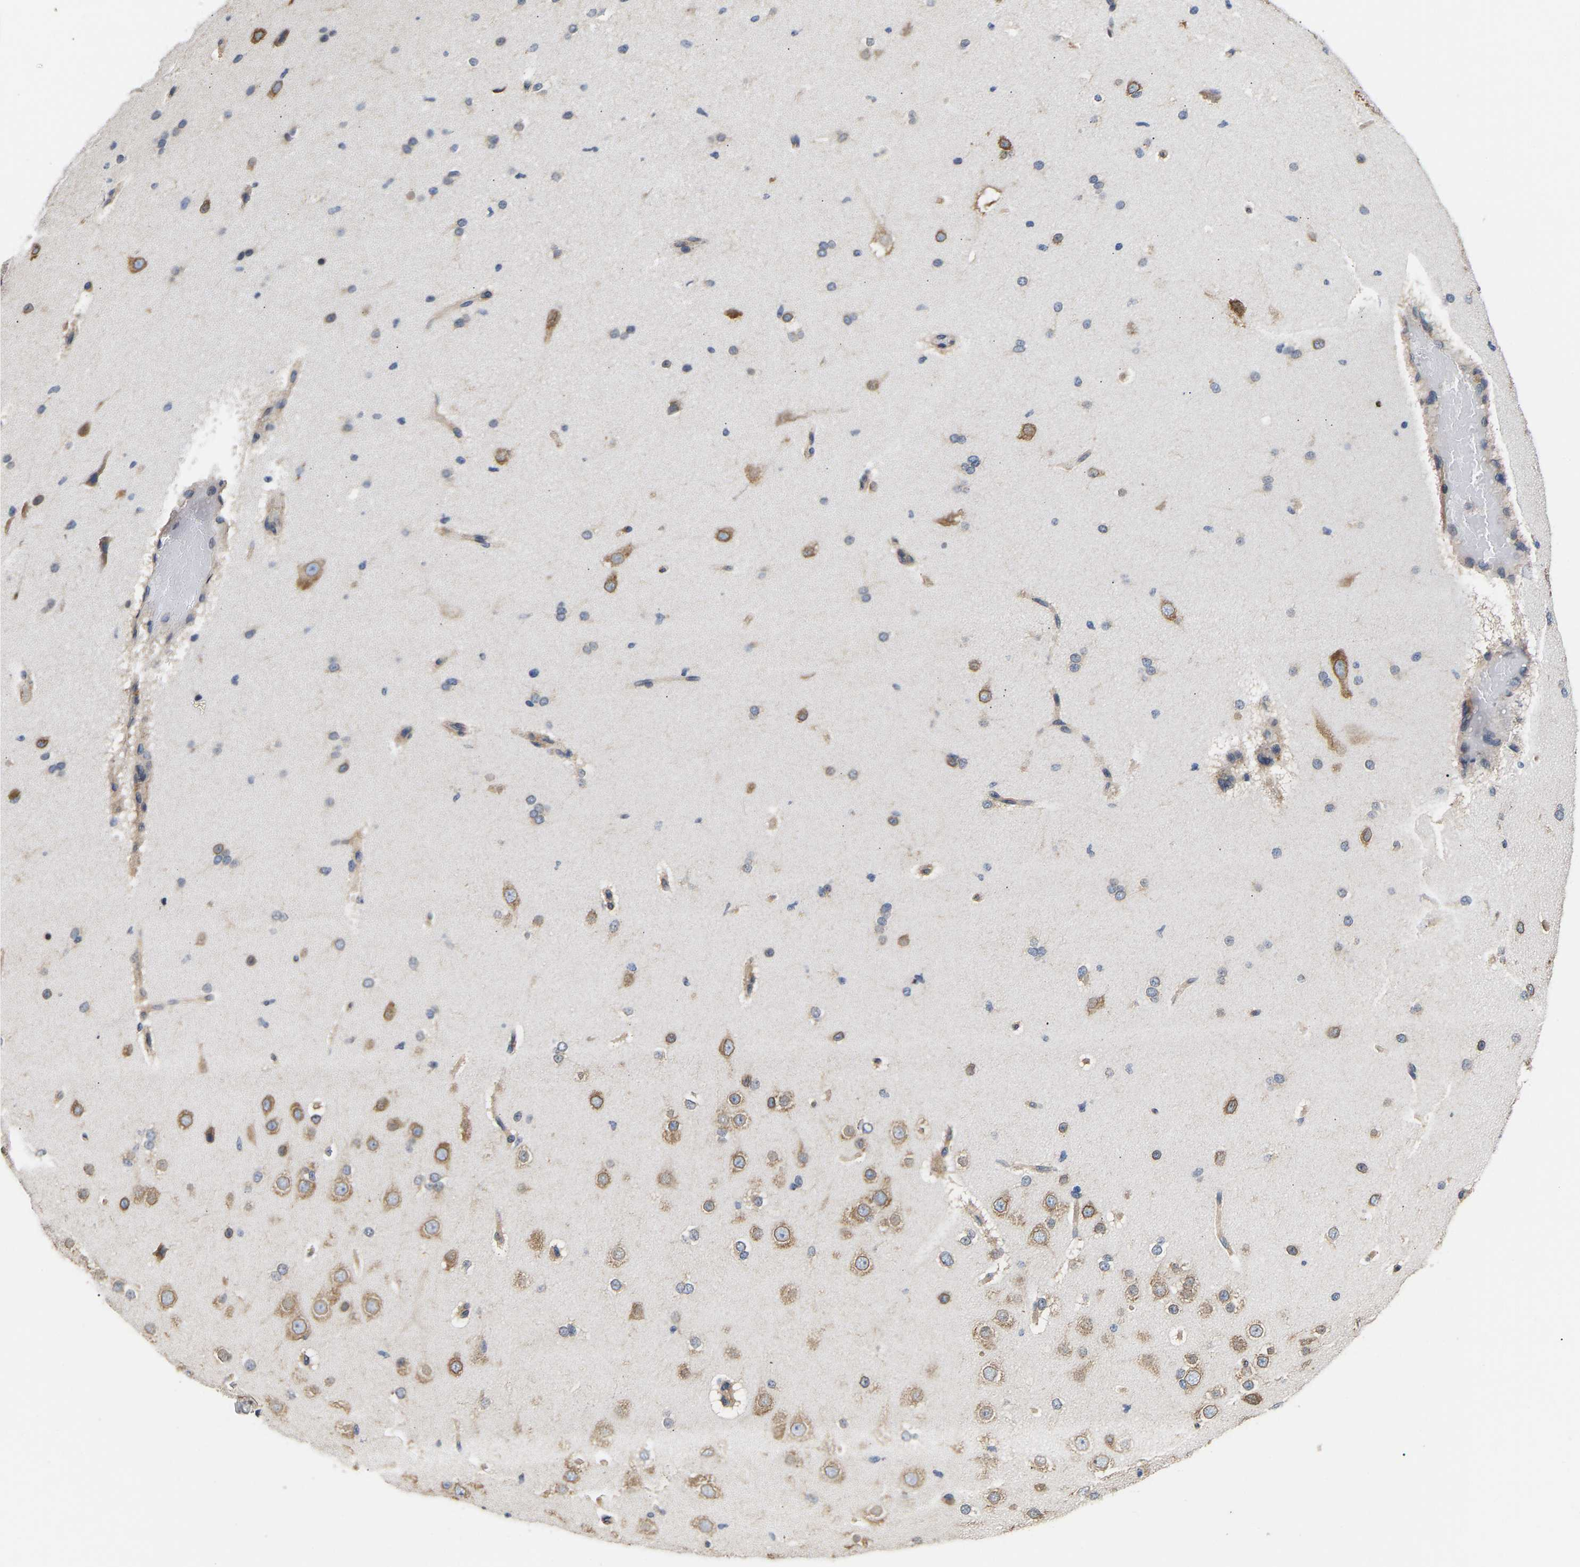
{"staining": {"intensity": "moderate", "quantity": ">75%", "location": "cytoplasmic/membranous"}, "tissue": "cerebral cortex", "cell_type": "Endothelial cells", "image_type": "normal", "snomed": [{"axis": "morphology", "description": "Normal tissue, NOS"}, {"axis": "morphology", "description": "Developmental malformation"}, {"axis": "topography", "description": "Cerebral cortex"}], "caption": "Immunohistochemical staining of benign human cerebral cortex demonstrates moderate cytoplasmic/membranous protein staining in approximately >75% of endothelial cells. Using DAB (3,3'-diaminobenzidine) (brown) and hematoxylin (blue) stains, captured at high magnification using brightfield microscopy.", "gene": "AIMP2", "patient": {"sex": "female", "age": 30}}